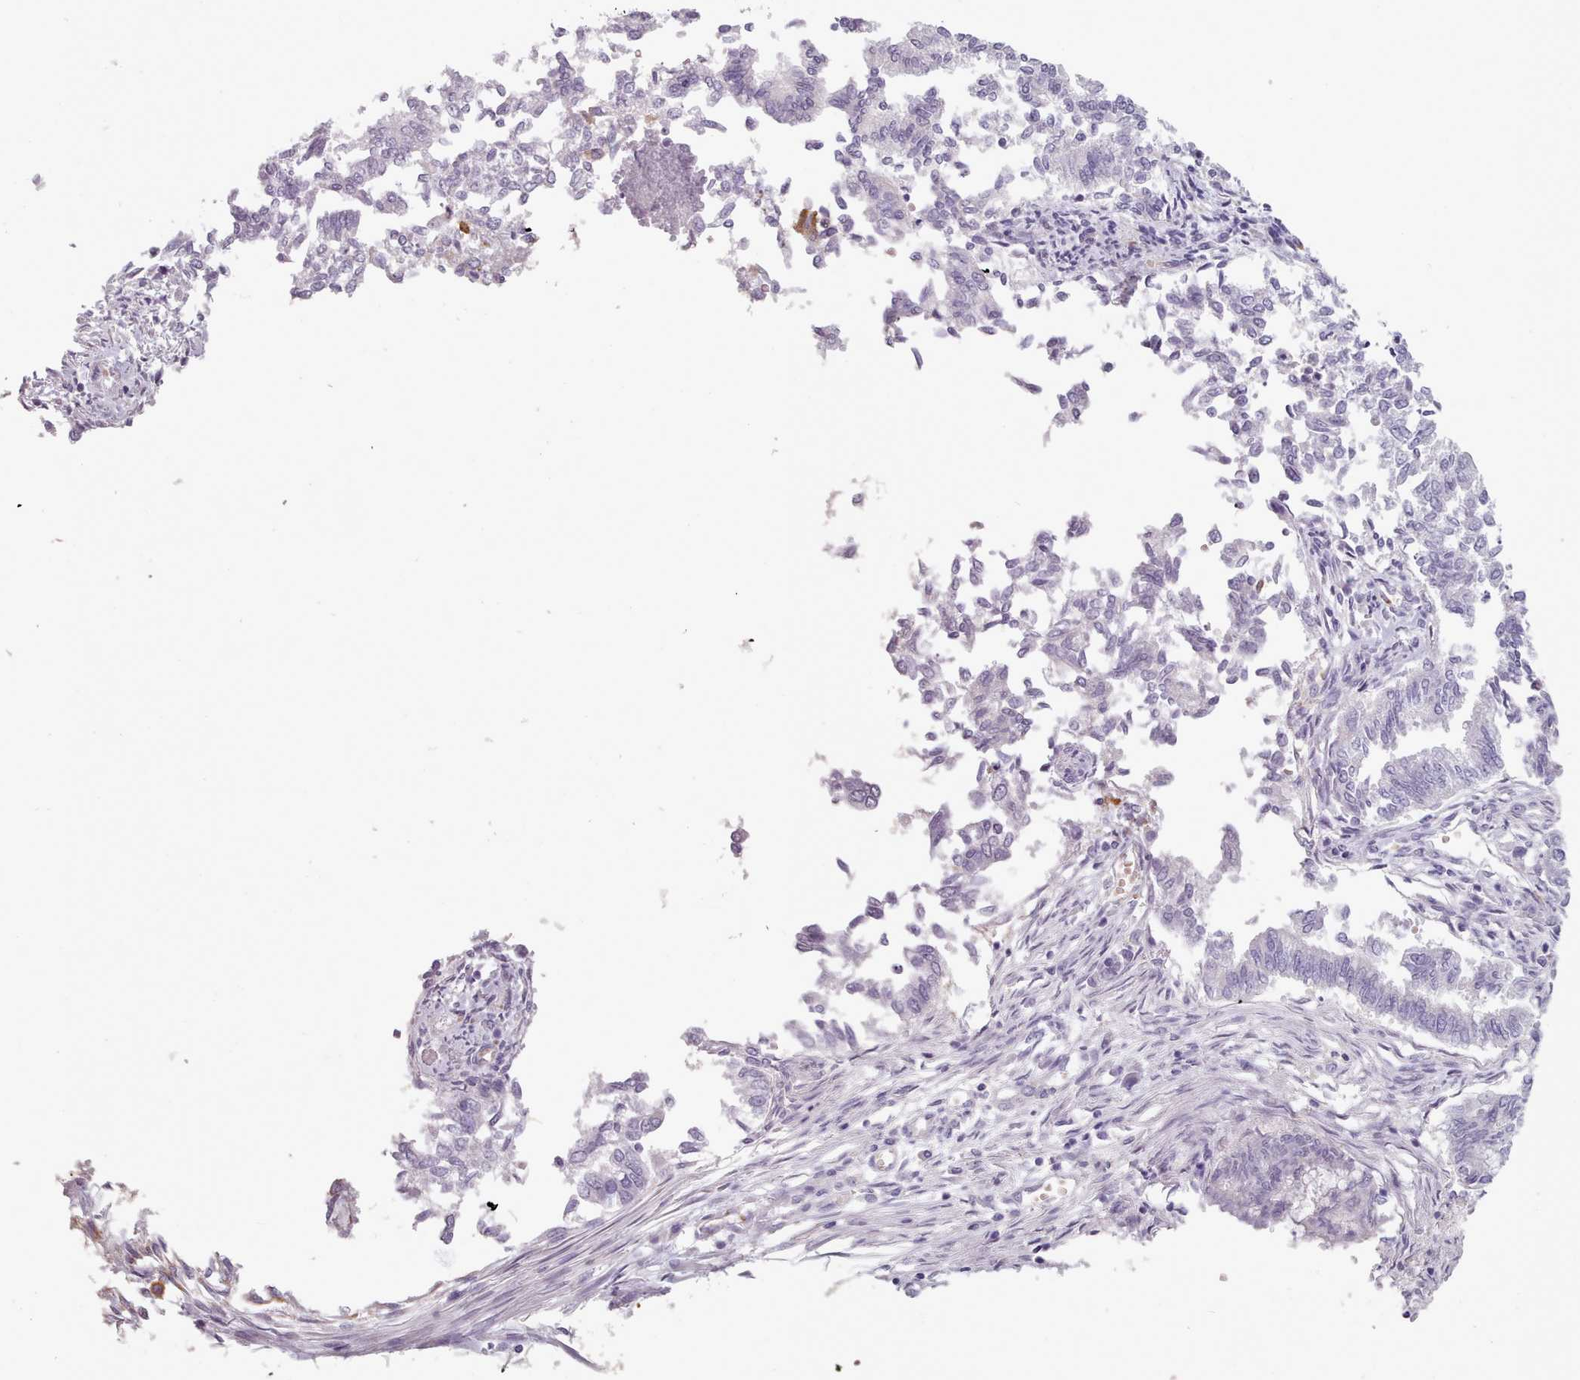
{"staining": {"intensity": "negative", "quantity": "none", "location": "none"}, "tissue": "endometrial cancer", "cell_type": "Tumor cells", "image_type": "cancer", "snomed": [{"axis": "morphology", "description": "Adenocarcinoma, NOS"}, {"axis": "topography", "description": "Endometrium"}], "caption": "The immunohistochemistry (IHC) histopathology image has no significant expression in tumor cells of endometrial cancer (adenocarcinoma) tissue.", "gene": "NDST2", "patient": {"sex": "female", "age": 79}}